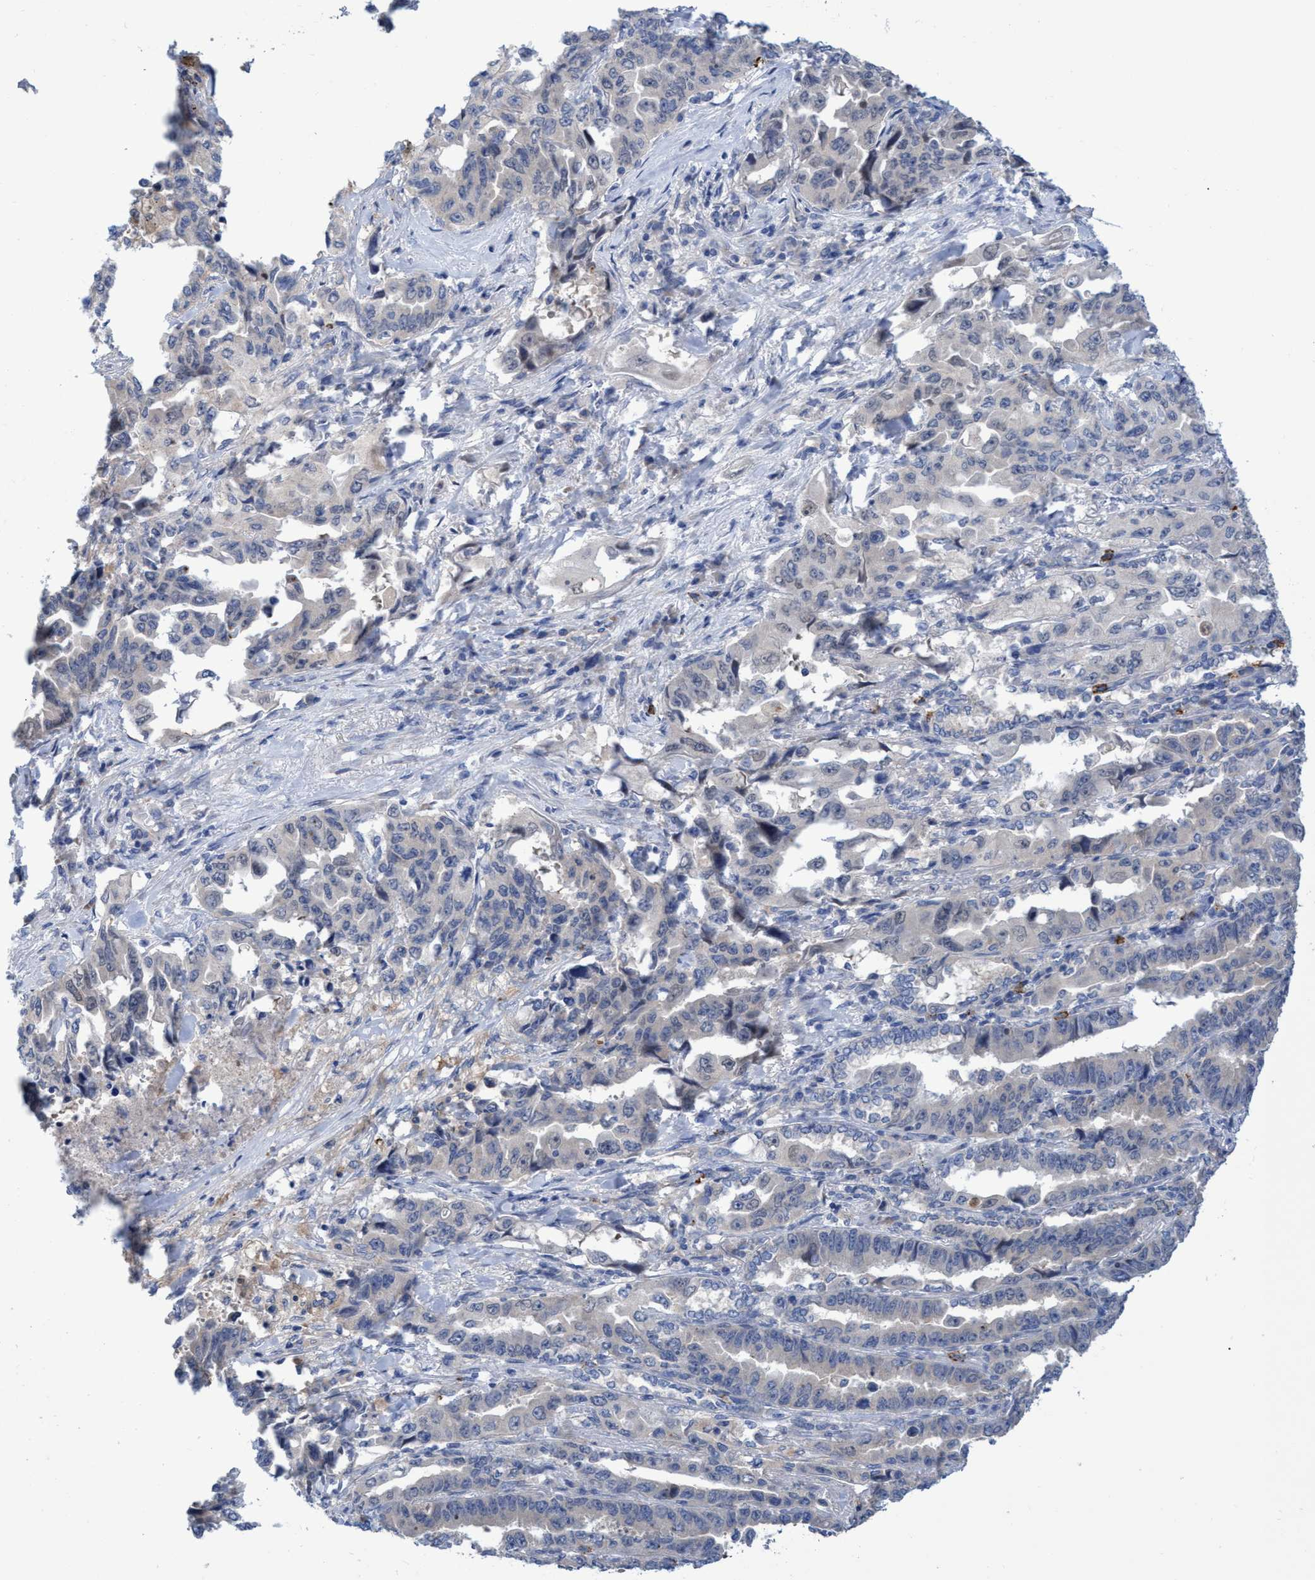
{"staining": {"intensity": "negative", "quantity": "none", "location": "none"}, "tissue": "lung cancer", "cell_type": "Tumor cells", "image_type": "cancer", "snomed": [{"axis": "morphology", "description": "Adenocarcinoma, NOS"}, {"axis": "topography", "description": "Lung"}], "caption": "The image reveals no significant expression in tumor cells of lung cancer.", "gene": "SVEP1", "patient": {"sex": "female", "age": 51}}